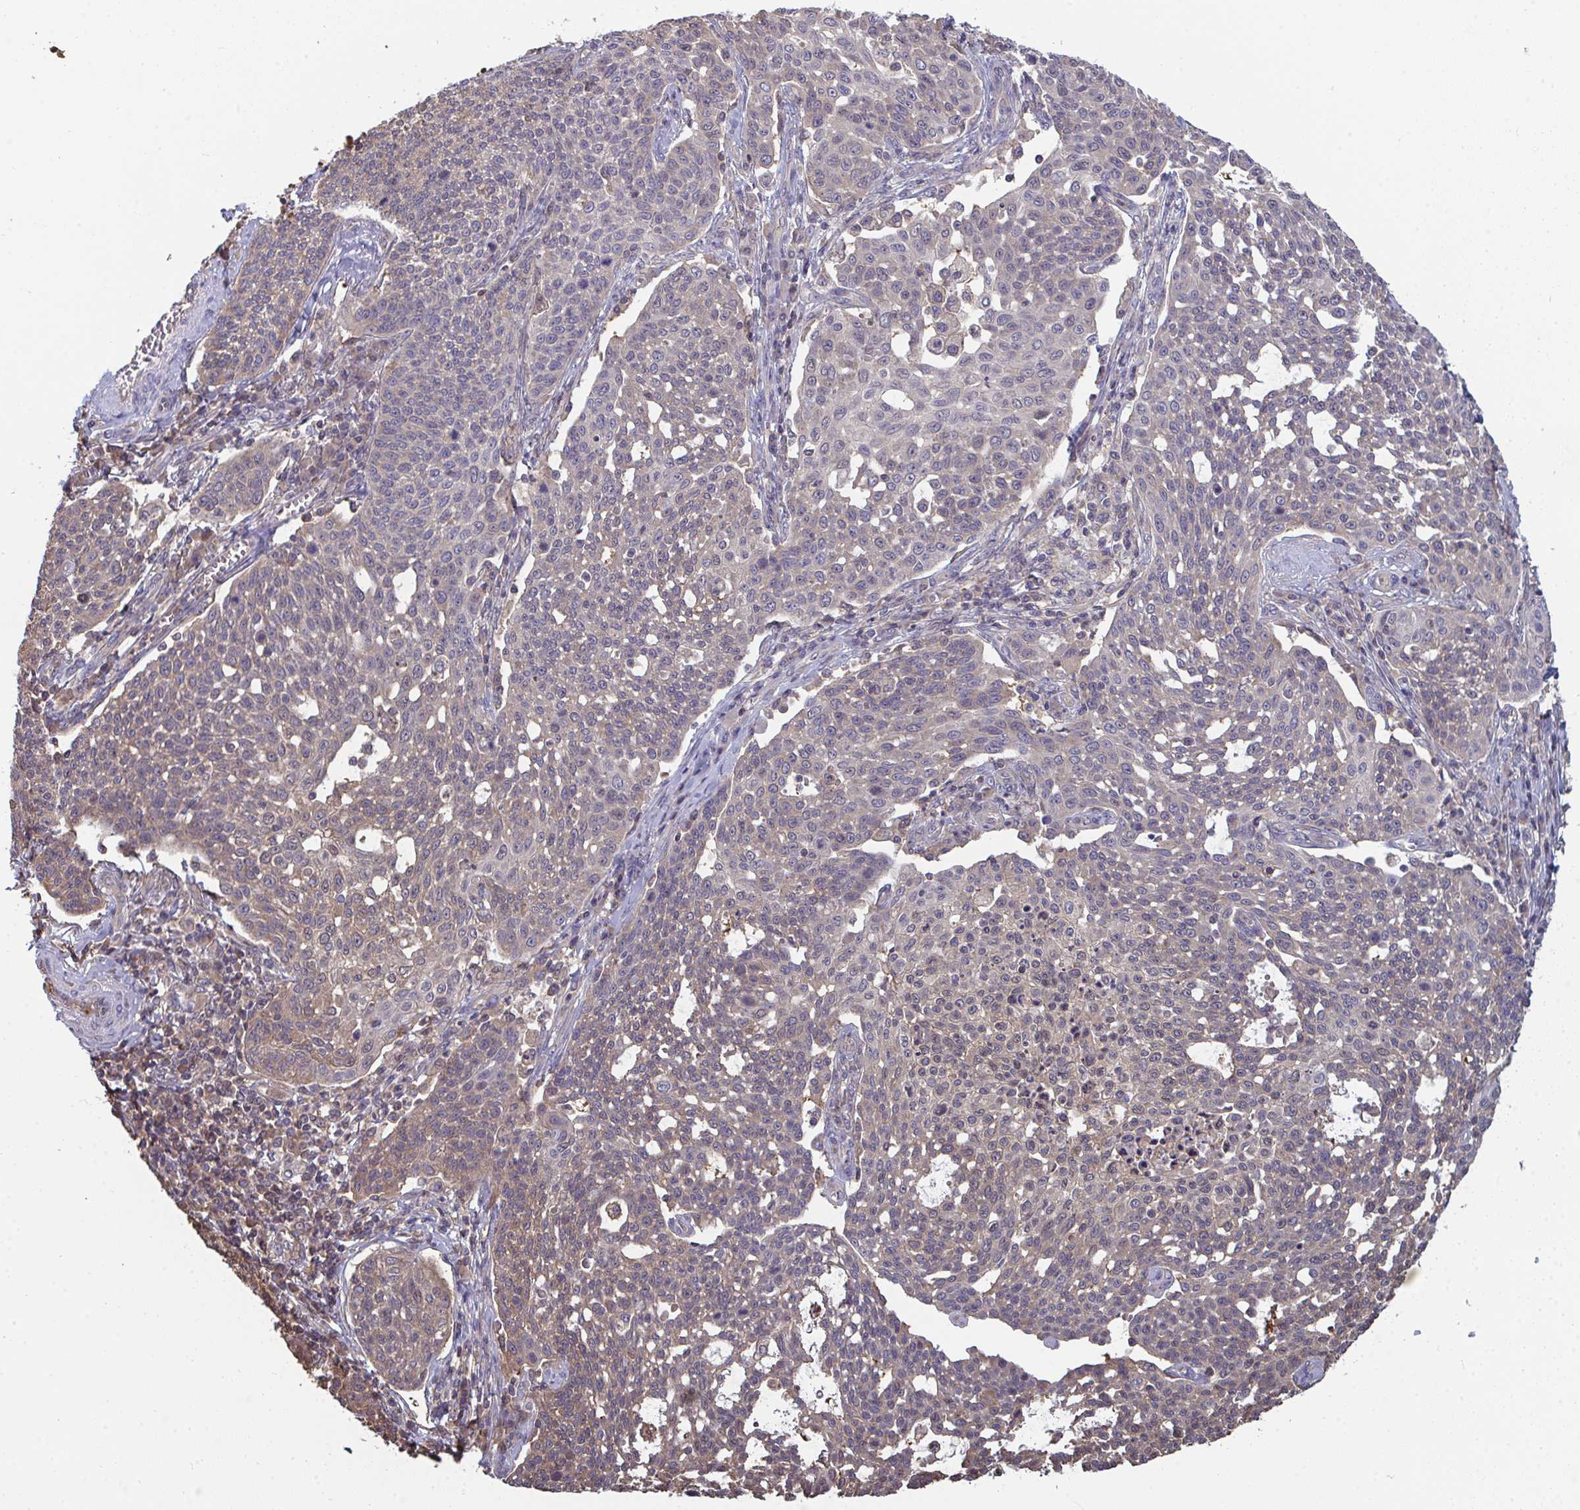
{"staining": {"intensity": "moderate", "quantity": "<25%", "location": "cytoplasmic/membranous,nuclear"}, "tissue": "cervical cancer", "cell_type": "Tumor cells", "image_type": "cancer", "snomed": [{"axis": "morphology", "description": "Squamous cell carcinoma, NOS"}, {"axis": "topography", "description": "Cervix"}], "caption": "Immunohistochemistry (IHC) histopathology image of neoplastic tissue: cervical cancer stained using immunohistochemistry reveals low levels of moderate protein expression localized specifically in the cytoplasmic/membranous and nuclear of tumor cells, appearing as a cytoplasmic/membranous and nuclear brown color.", "gene": "TTC9C", "patient": {"sex": "female", "age": 34}}